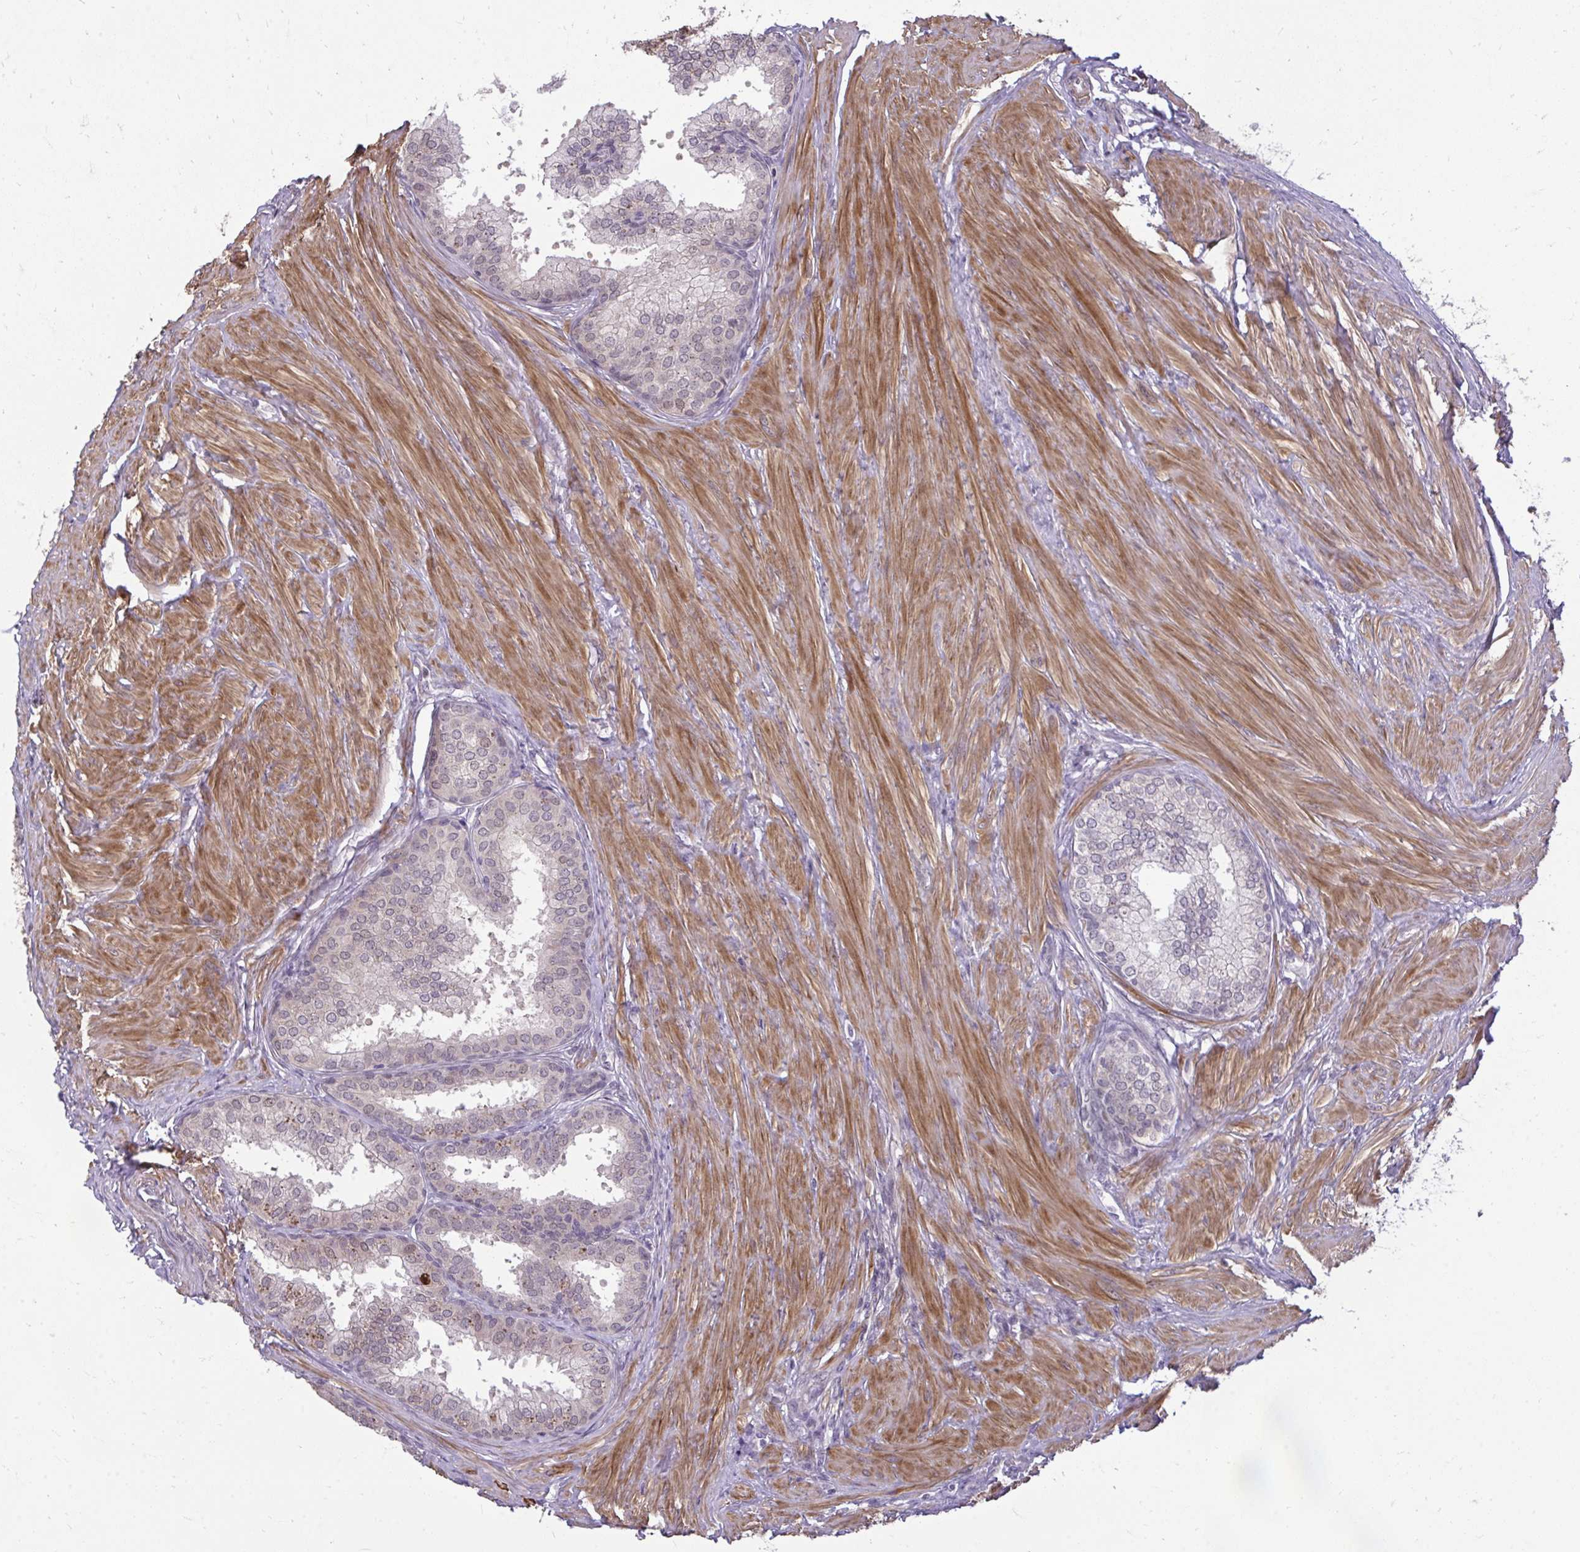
{"staining": {"intensity": "moderate", "quantity": "25%-75%", "location": "cytoplasmic/membranous,nuclear"}, "tissue": "prostate", "cell_type": "Glandular cells", "image_type": "normal", "snomed": [{"axis": "morphology", "description": "Normal tissue, NOS"}, {"axis": "topography", "description": "Prostate"}, {"axis": "topography", "description": "Peripheral nerve tissue"}], "caption": "Immunohistochemistry of unremarkable human prostate shows medium levels of moderate cytoplasmic/membranous,nuclear staining in approximately 25%-75% of glandular cells.", "gene": "ZSCAN9", "patient": {"sex": "male", "age": 55}}